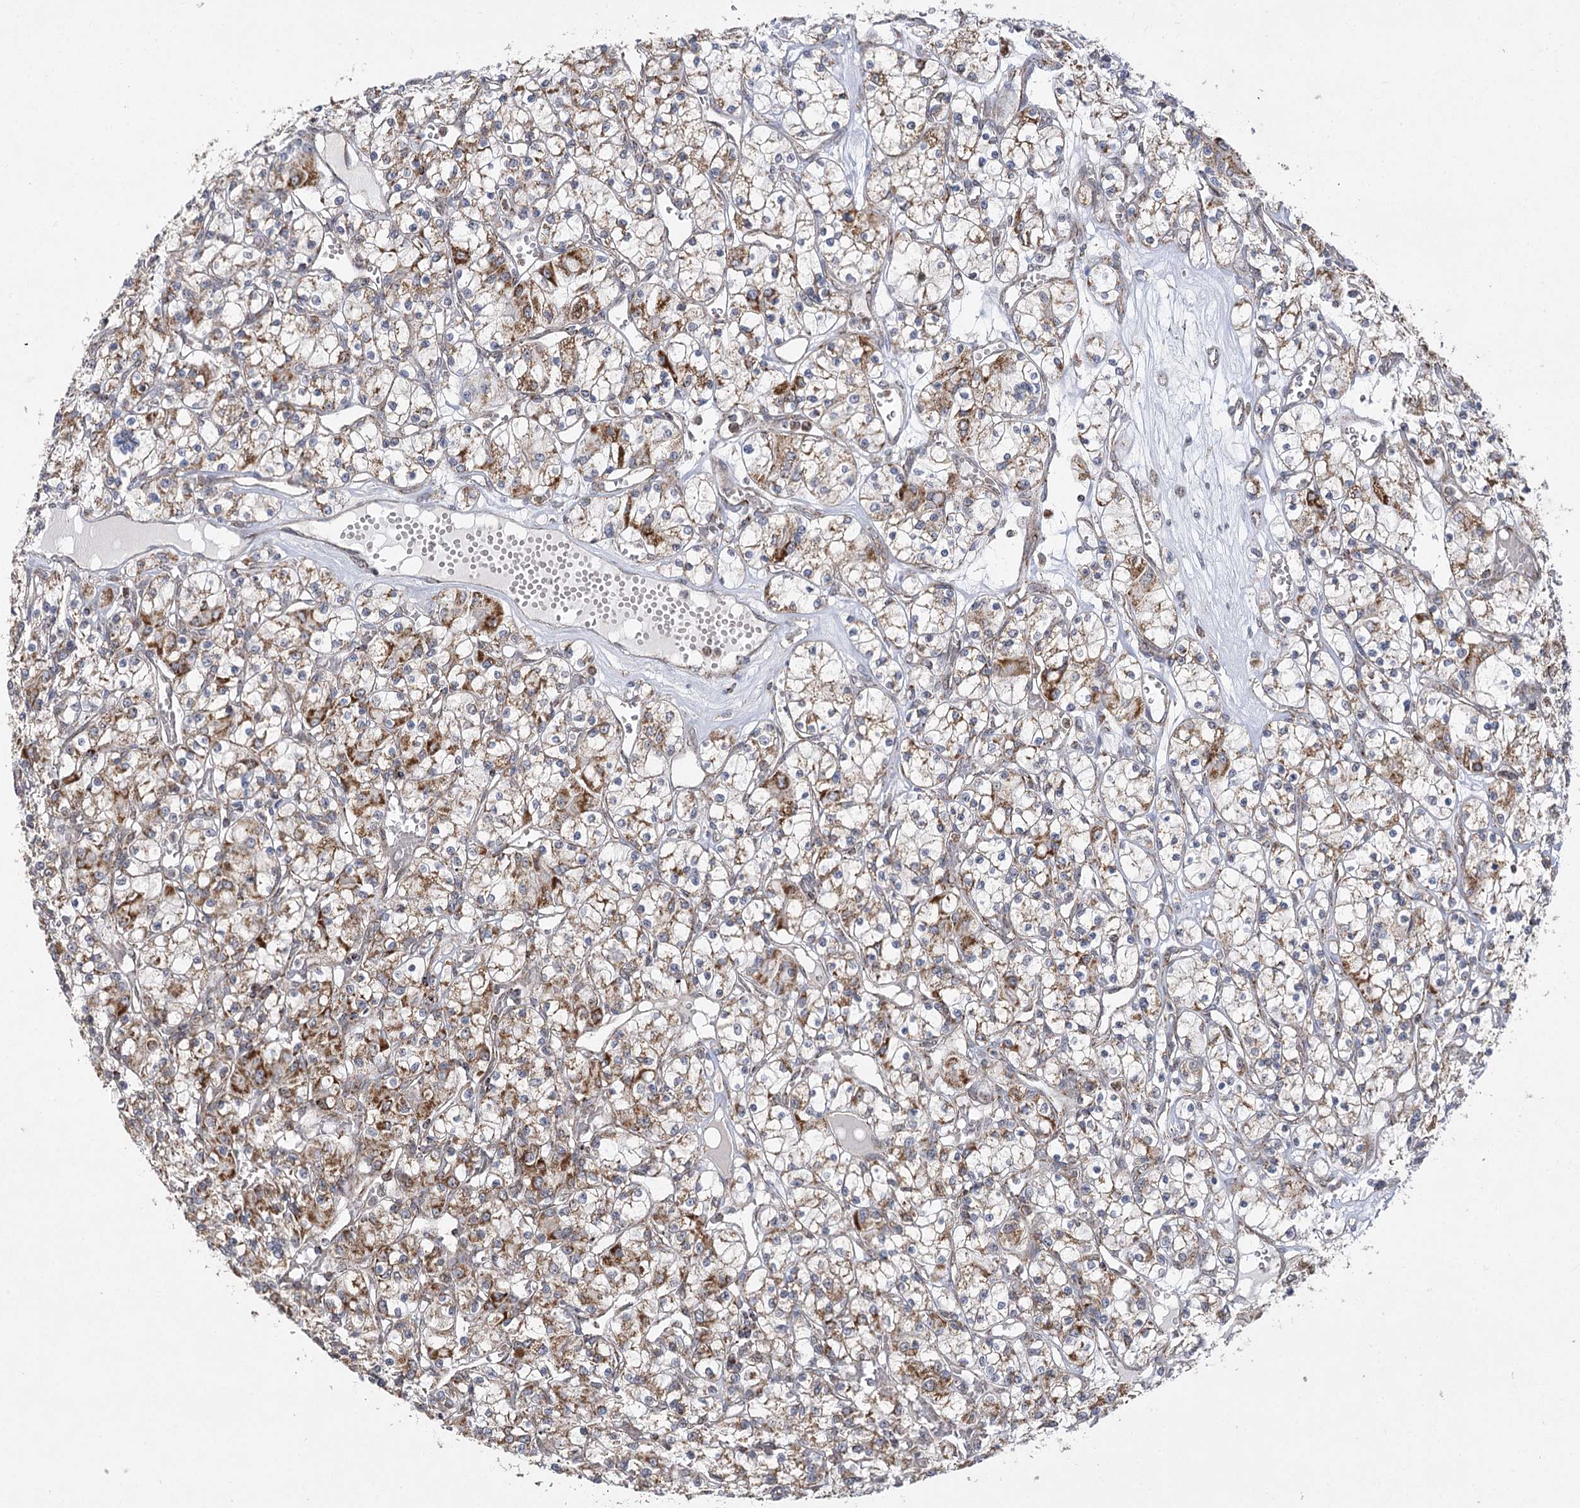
{"staining": {"intensity": "strong", "quantity": "25%-75%", "location": "cytoplasmic/membranous"}, "tissue": "renal cancer", "cell_type": "Tumor cells", "image_type": "cancer", "snomed": [{"axis": "morphology", "description": "Adenocarcinoma, NOS"}, {"axis": "topography", "description": "Kidney"}], "caption": "Strong cytoplasmic/membranous protein expression is appreciated in approximately 25%-75% of tumor cells in renal cancer (adenocarcinoma).", "gene": "SLC4A1AP", "patient": {"sex": "female", "age": 59}}